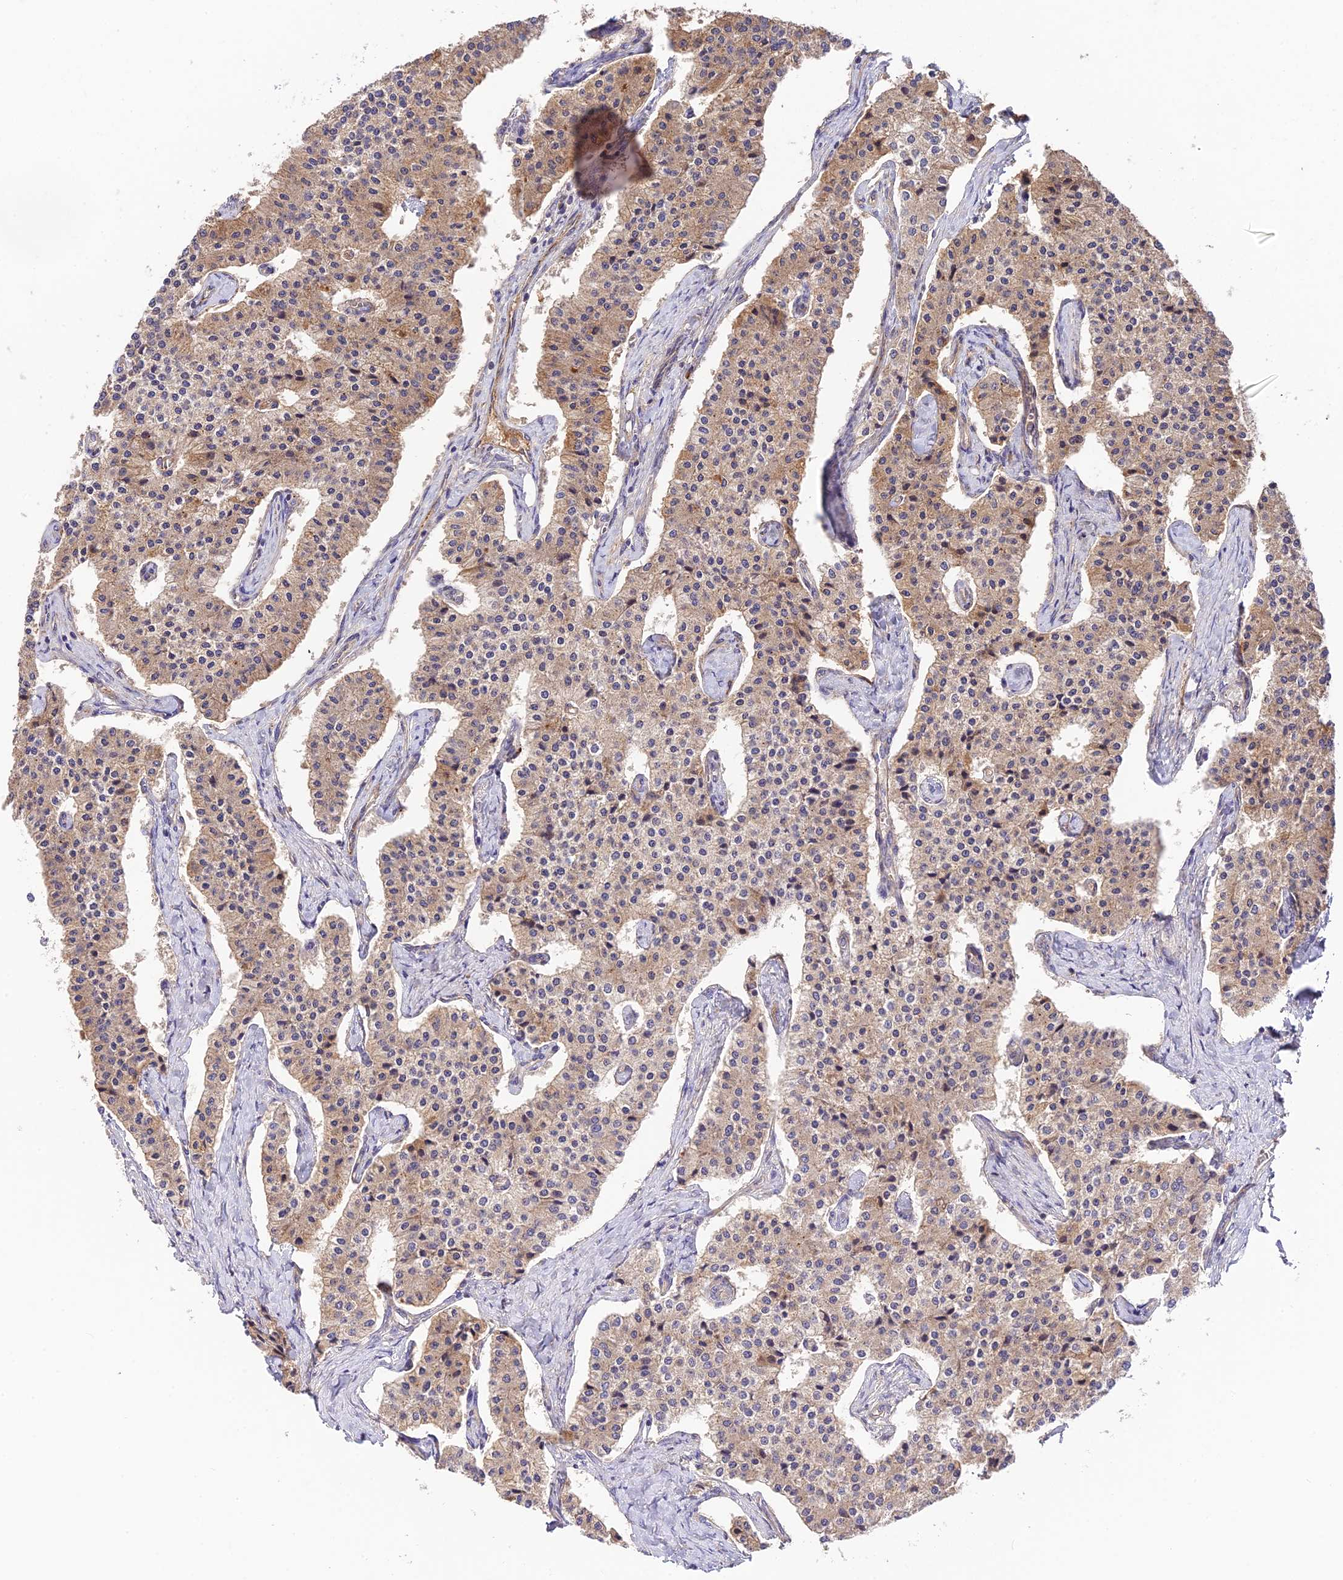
{"staining": {"intensity": "moderate", "quantity": "<25%", "location": "cytoplasmic/membranous"}, "tissue": "carcinoid", "cell_type": "Tumor cells", "image_type": "cancer", "snomed": [{"axis": "morphology", "description": "Carcinoid, malignant, NOS"}, {"axis": "topography", "description": "Colon"}], "caption": "Tumor cells display low levels of moderate cytoplasmic/membranous positivity in about <25% of cells in carcinoid.", "gene": "C3orf20", "patient": {"sex": "female", "age": 52}}